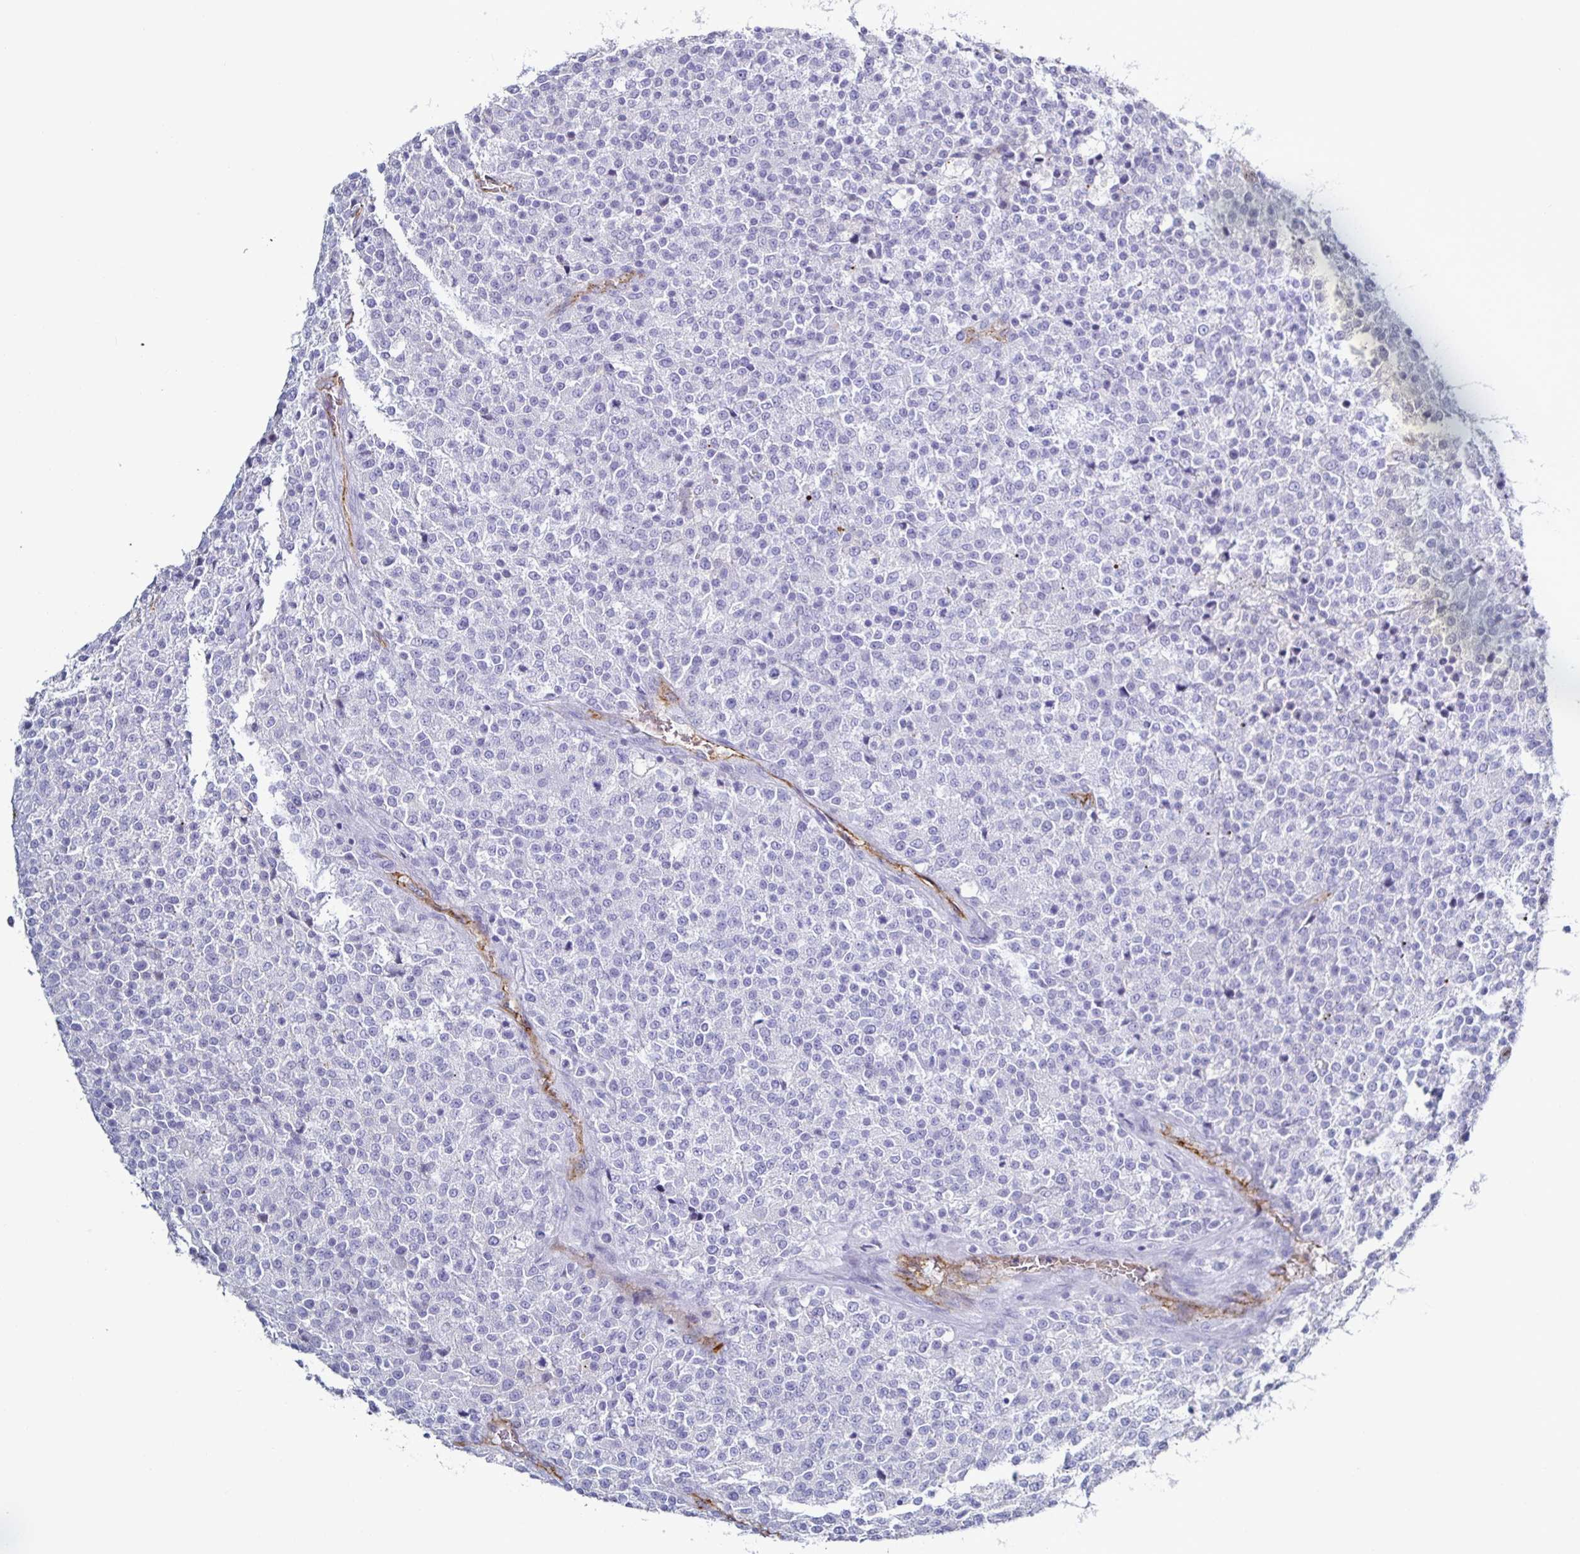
{"staining": {"intensity": "negative", "quantity": "none", "location": "none"}, "tissue": "testis cancer", "cell_type": "Tumor cells", "image_type": "cancer", "snomed": [{"axis": "morphology", "description": "Seminoma, NOS"}, {"axis": "topography", "description": "Testis"}], "caption": "Immunohistochemical staining of human testis cancer reveals no significant positivity in tumor cells.", "gene": "ACSBG2", "patient": {"sex": "male", "age": 59}}